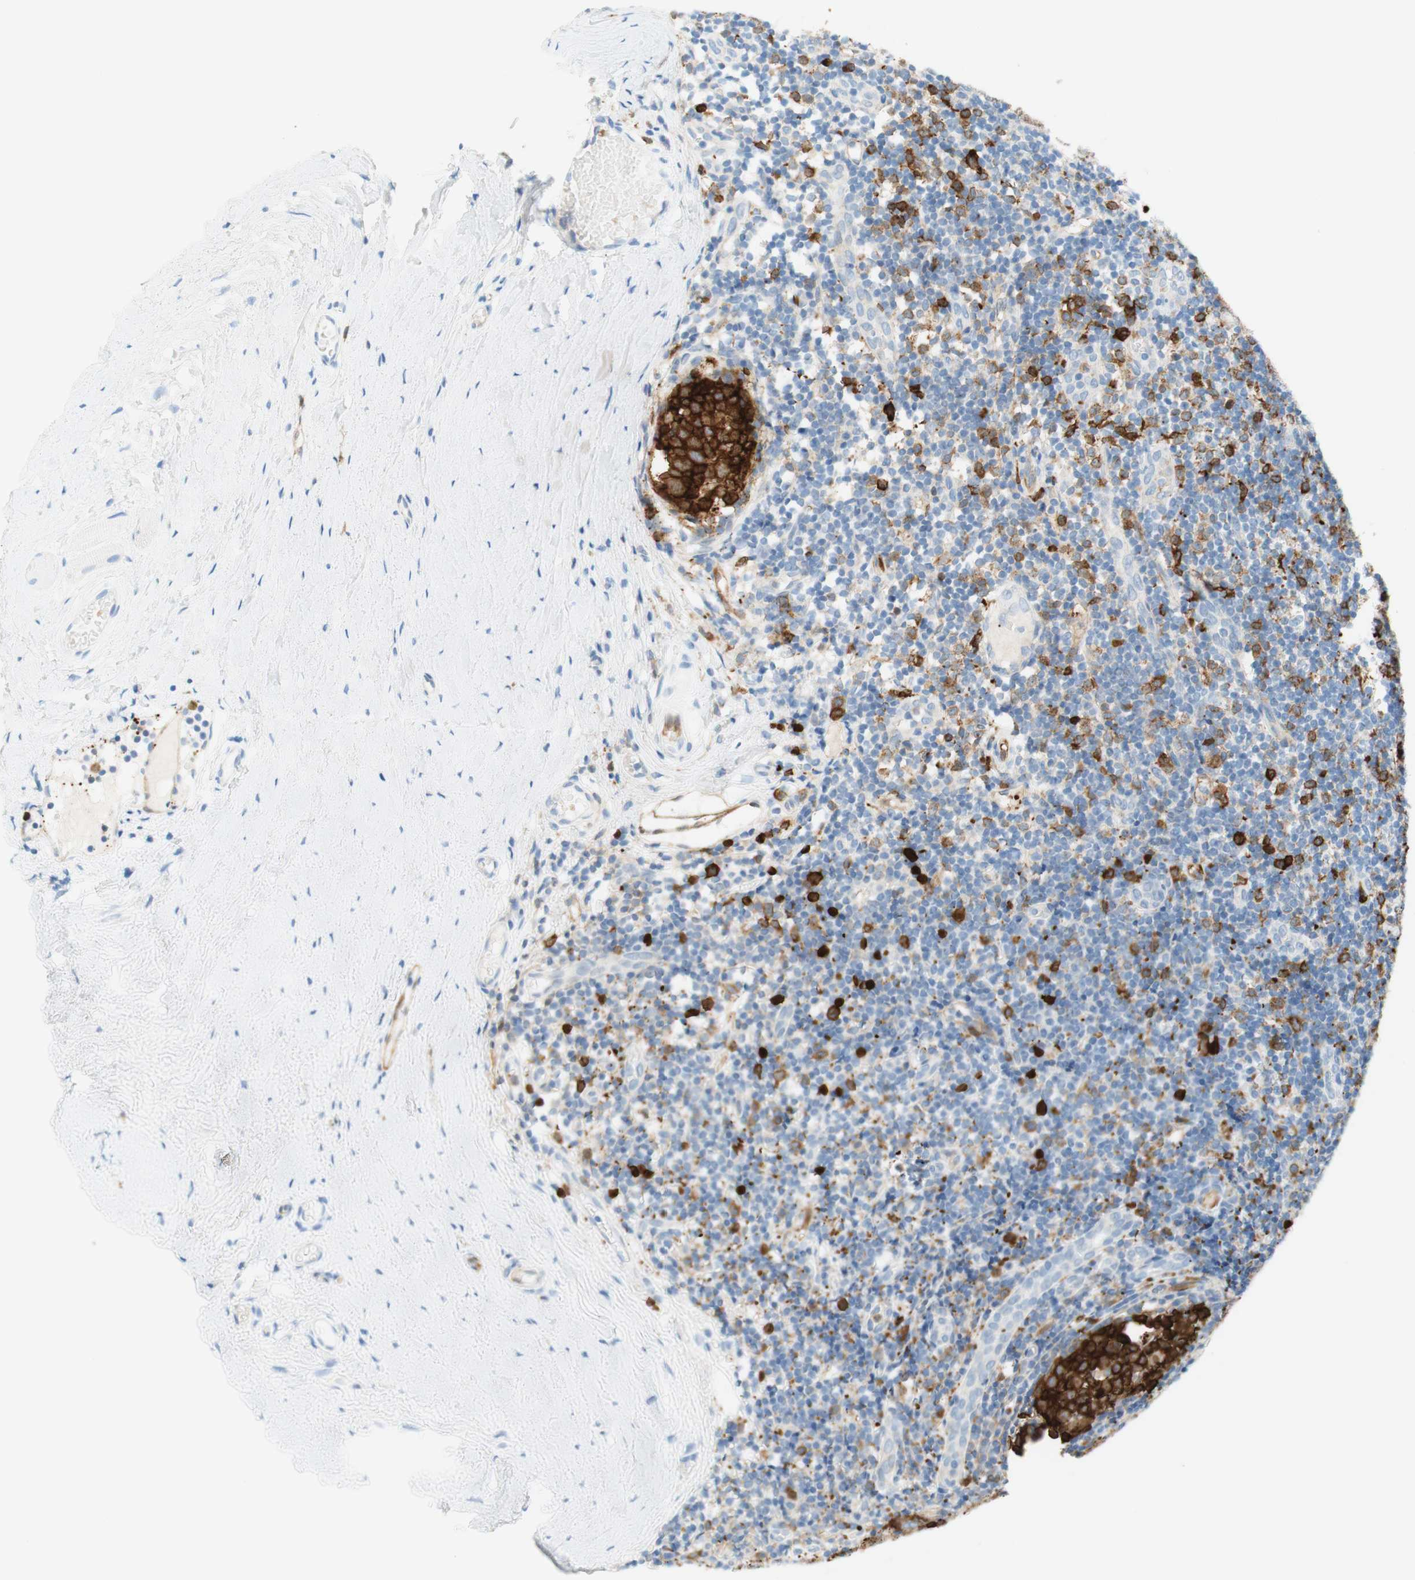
{"staining": {"intensity": "strong", "quantity": "25%-75%", "location": "cytoplasmic/membranous"}, "tissue": "tonsil", "cell_type": "Germinal center cells", "image_type": "normal", "snomed": [{"axis": "morphology", "description": "Normal tissue, NOS"}, {"axis": "topography", "description": "Tonsil"}], "caption": "A high amount of strong cytoplasmic/membranous positivity is present in approximately 25%-75% of germinal center cells in benign tonsil. (Brightfield microscopy of DAB IHC at high magnification).", "gene": "STMN1", "patient": {"sex": "female", "age": 19}}